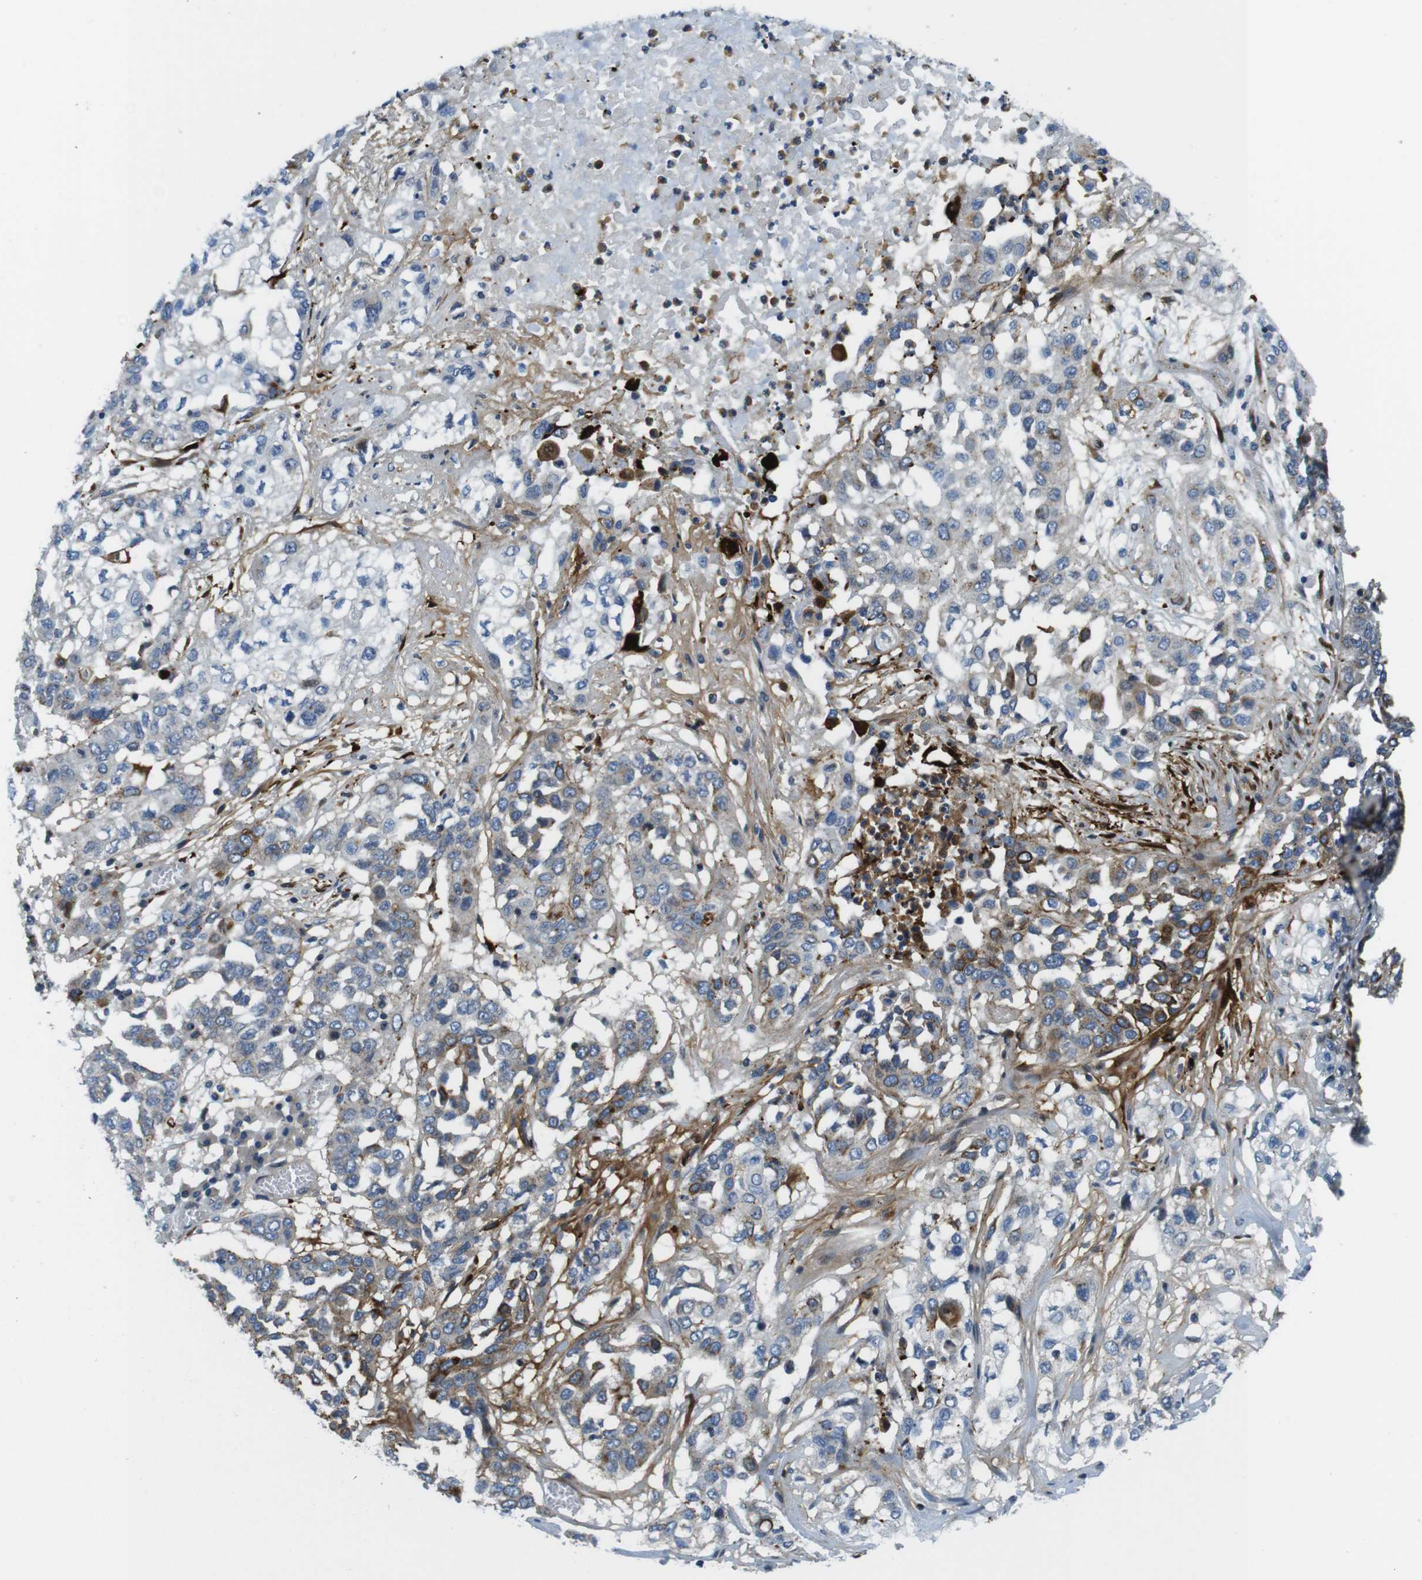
{"staining": {"intensity": "weak", "quantity": "25%-75%", "location": "cytoplasmic/membranous"}, "tissue": "lung cancer", "cell_type": "Tumor cells", "image_type": "cancer", "snomed": [{"axis": "morphology", "description": "Squamous cell carcinoma, NOS"}, {"axis": "topography", "description": "Lung"}], "caption": "This is an image of IHC staining of lung cancer, which shows weak expression in the cytoplasmic/membranous of tumor cells.", "gene": "ZDHHC3", "patient": {"sex": "male", "age": 71}}